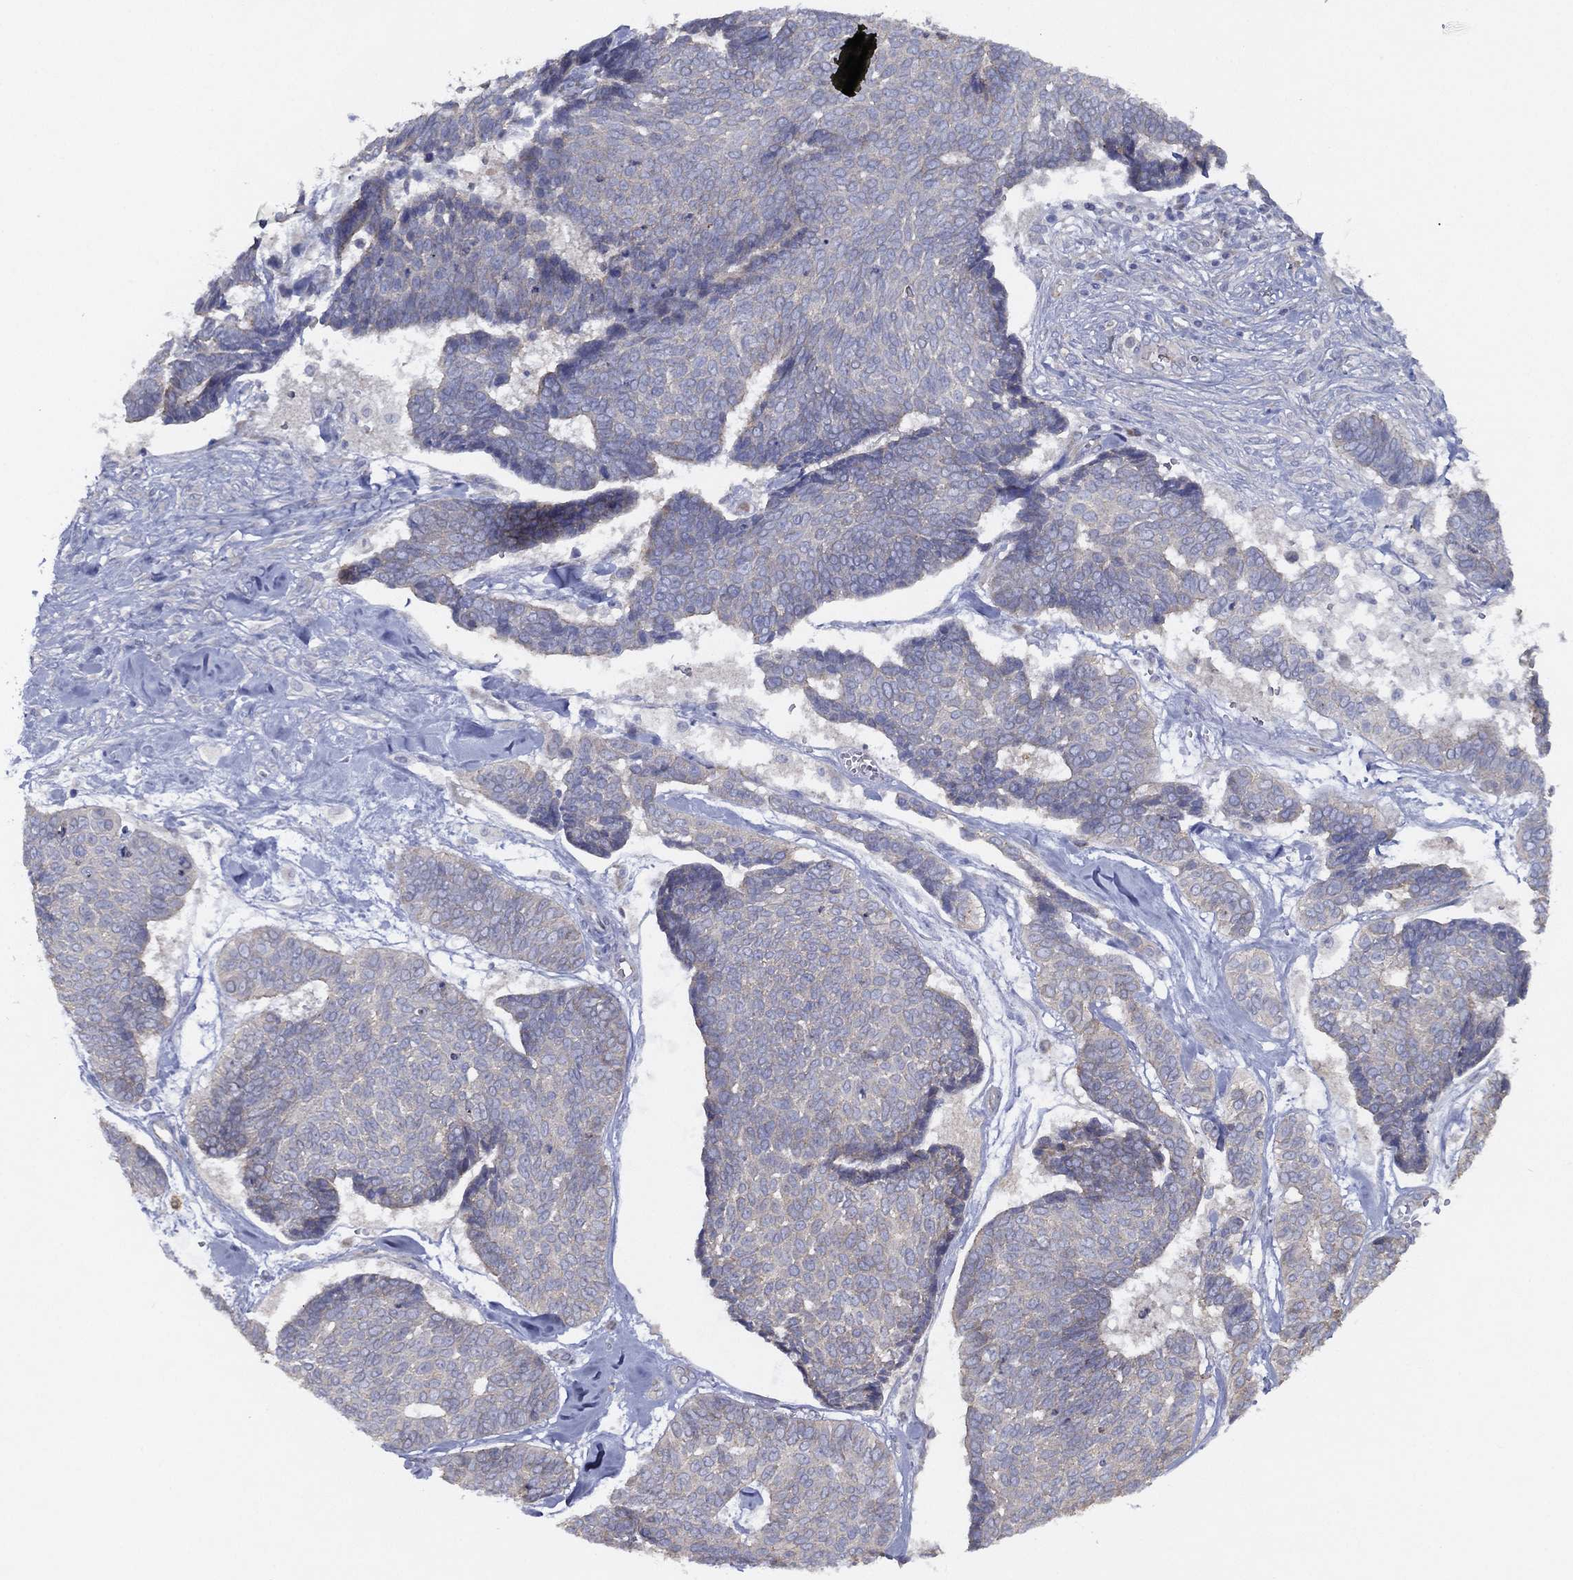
{"staining": {"intensity": "negative", "quantity": "none", "location": "none"}, "tissue": "skin cancer", "cell_type": "Tumor cells", "image_type": "cancer", "snomed": [{"axis": "morphology", "description": "Basal cell carcinoma"}, {"axis": "topography", "description": "Skin"}], "caption": "DAB immunohistochemical staining of skin cancer (basal cell carcinoma) exhibits no significant expression in tumor cells. (DAB immunohistochemistry (IHC) with hematoxylin counter stain).", "gene": "ZNF223", "patient": {"sex": "male", "age": 86}}